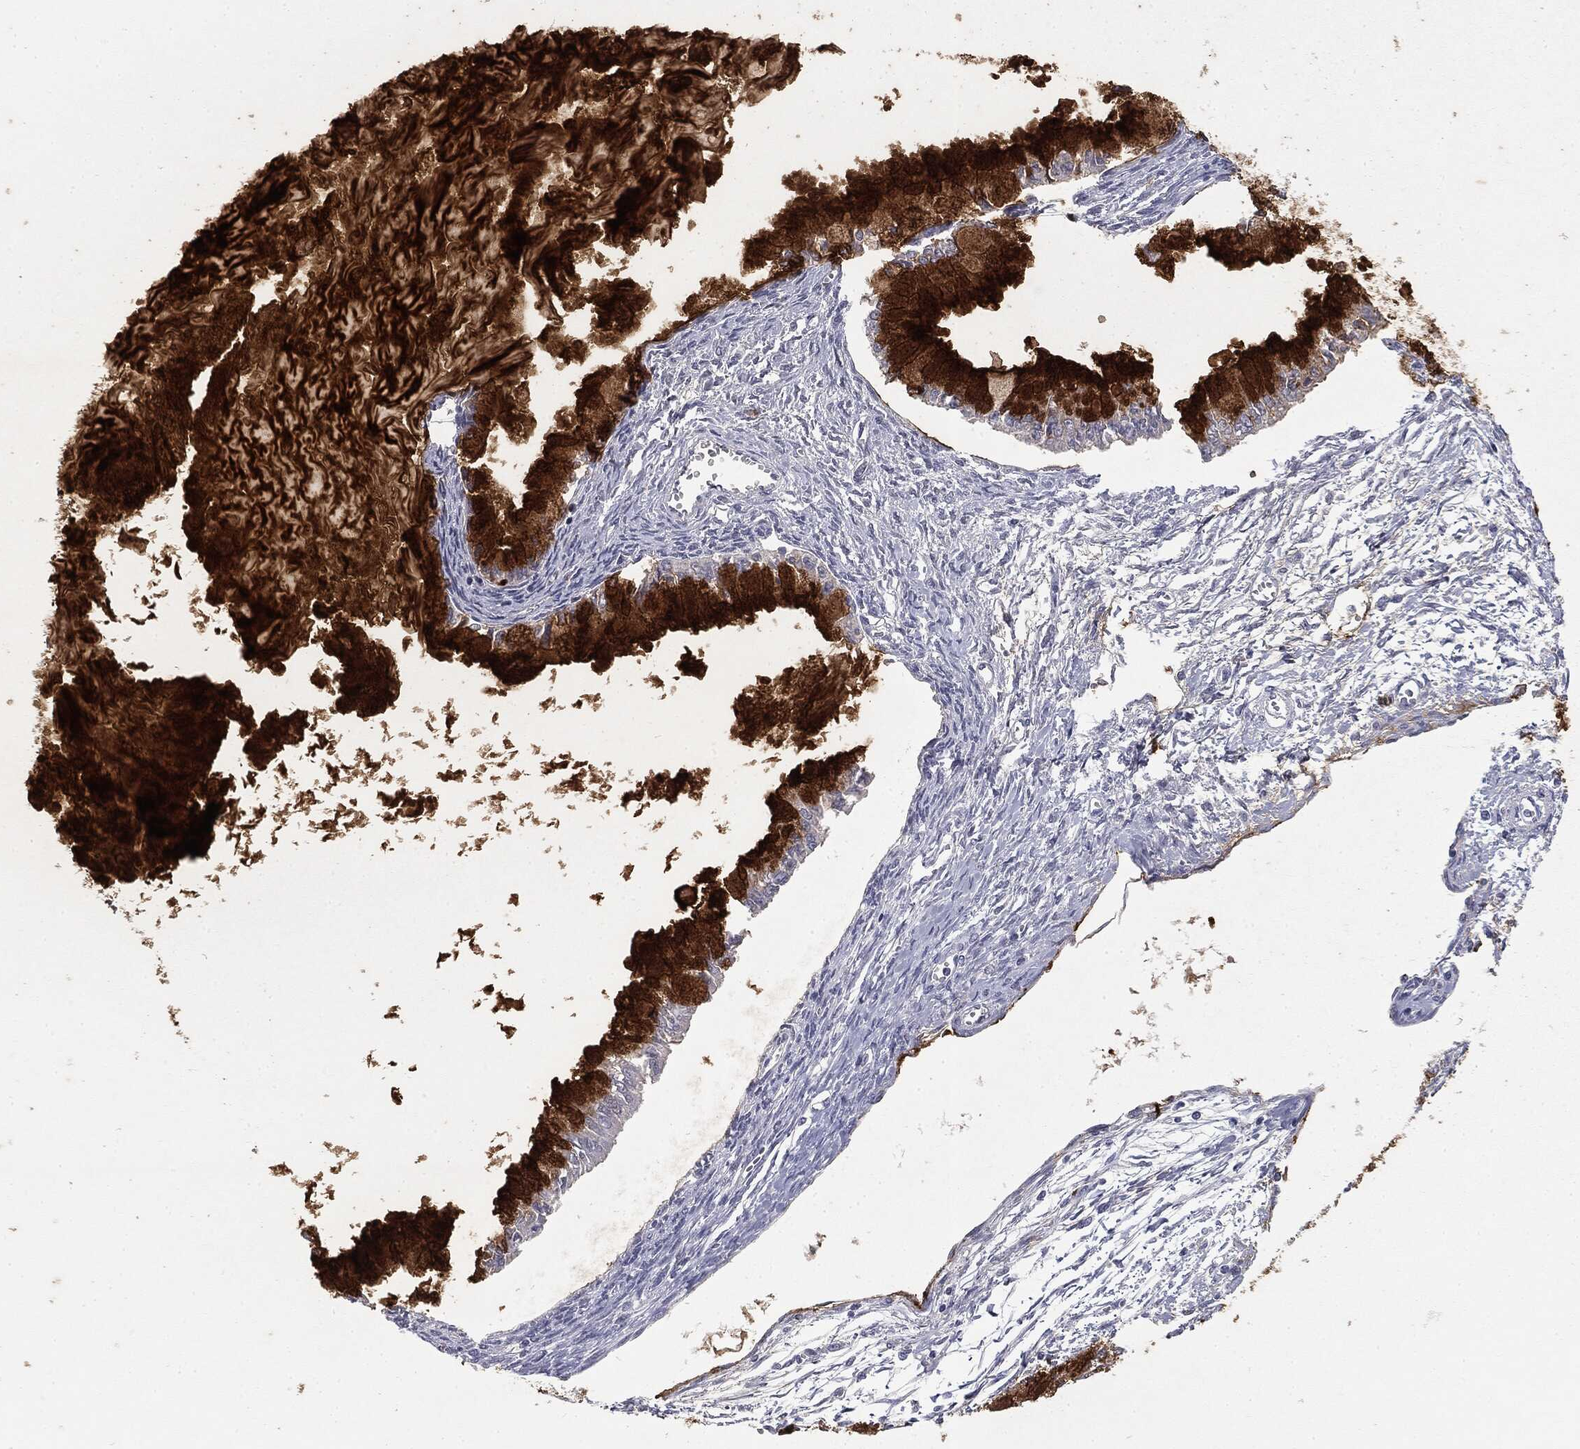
{"staining": {"intensity": "strong", "quantity": "25%-75%", "location": "cytoplasmic/membranous"}, "tissue": "ovarian cancer", "cell_type": "Tumor cells", "image_type": "cancer", "snomed": [{"axis": "morphology", "description": "Cystadenocarcinoma, mucinous, NOS"}, {"axis": "topography", "description": "Ovary"}], "caption": "The photomicrograph displays a brown stain indicating the presence of a protein in the cytoplasmic/membranous of tumor cells in ovarian mucinous cystadenocarcinoma.", "gene": "MUC1", "patient": {"sex": "female", "age": 34}}